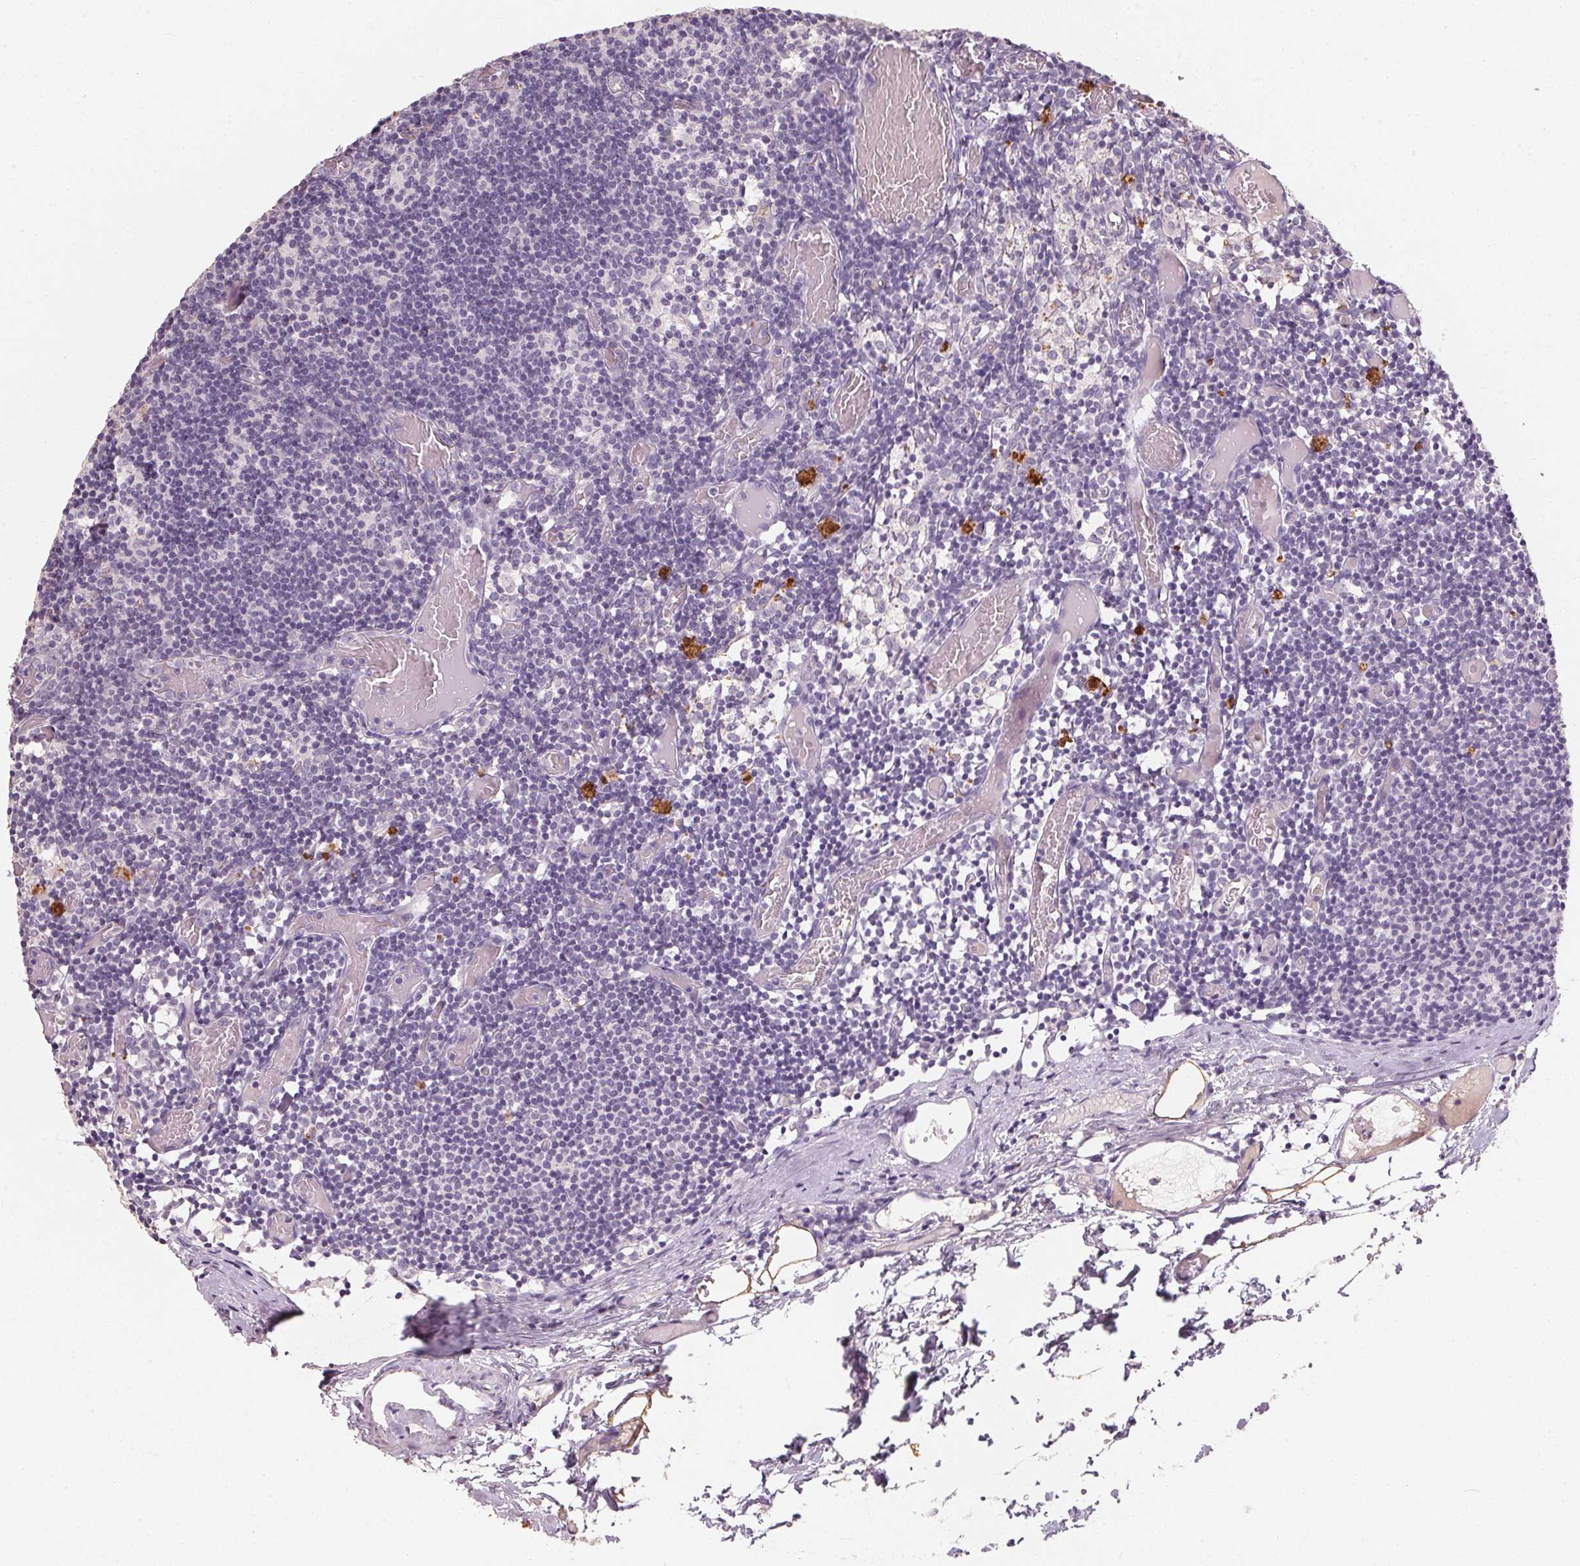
{"staining": {"intensity": "negative", "quantity": "none", "location": "none"}, "tissue": "lymph node", "cell_type": "Germinal center cells", "image_type": "normal", "snomed": [{"axis": "morphology", "description": "Normal tissue, NOS"}, {"axis": "topography", "description": "Lymph node"}], "caption": "IHC image of unremarkable lymph node: lymph node stained with DAB (3,3'-diaminobenzidine) exhibits no significant protein staining in germinal center cells. Nuclei are stained in blue.", "gene": "CXCL5", "patient": {"sex": "female", "age": 41}}